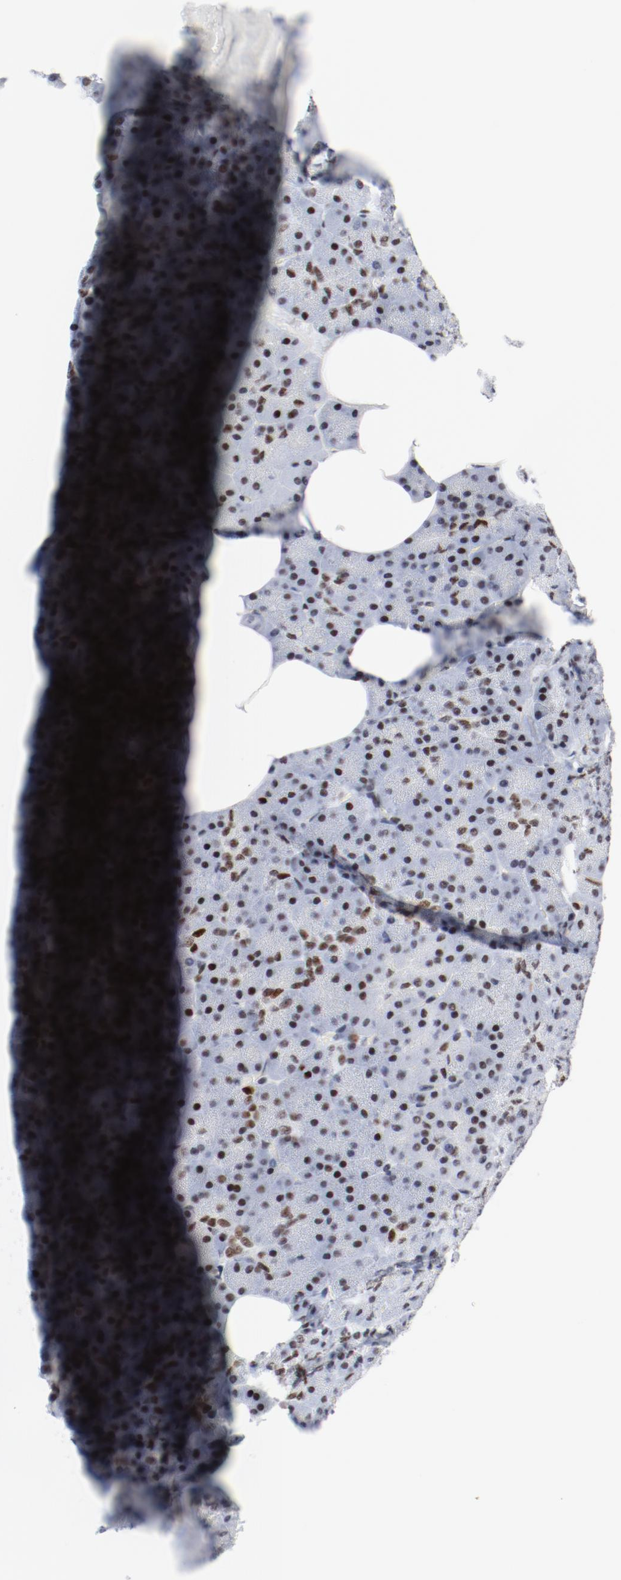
{"staining": {"intensity": "strong", "quantity": ">75%", "location": "nuclear"}, "tissue": "pancreas", "cell_type": "Exocrine glandular cells", "image_type": "normal", "snomed": [{"axis": "morphology", "description": "Normal tissue, NOS"}, {"axis": "topography", "description": "Pancreas"}], "caption": "High-magnification brightfield microscopy of benign pancreas stained with DAB (brown) and counterstained with hematoxylin (blue). exocrine glandular cells exhibit strong nuclear staining is seen in about>75% of cells.", "gene": "POLD1", "patient": {"sex": "female", "age": 35}}